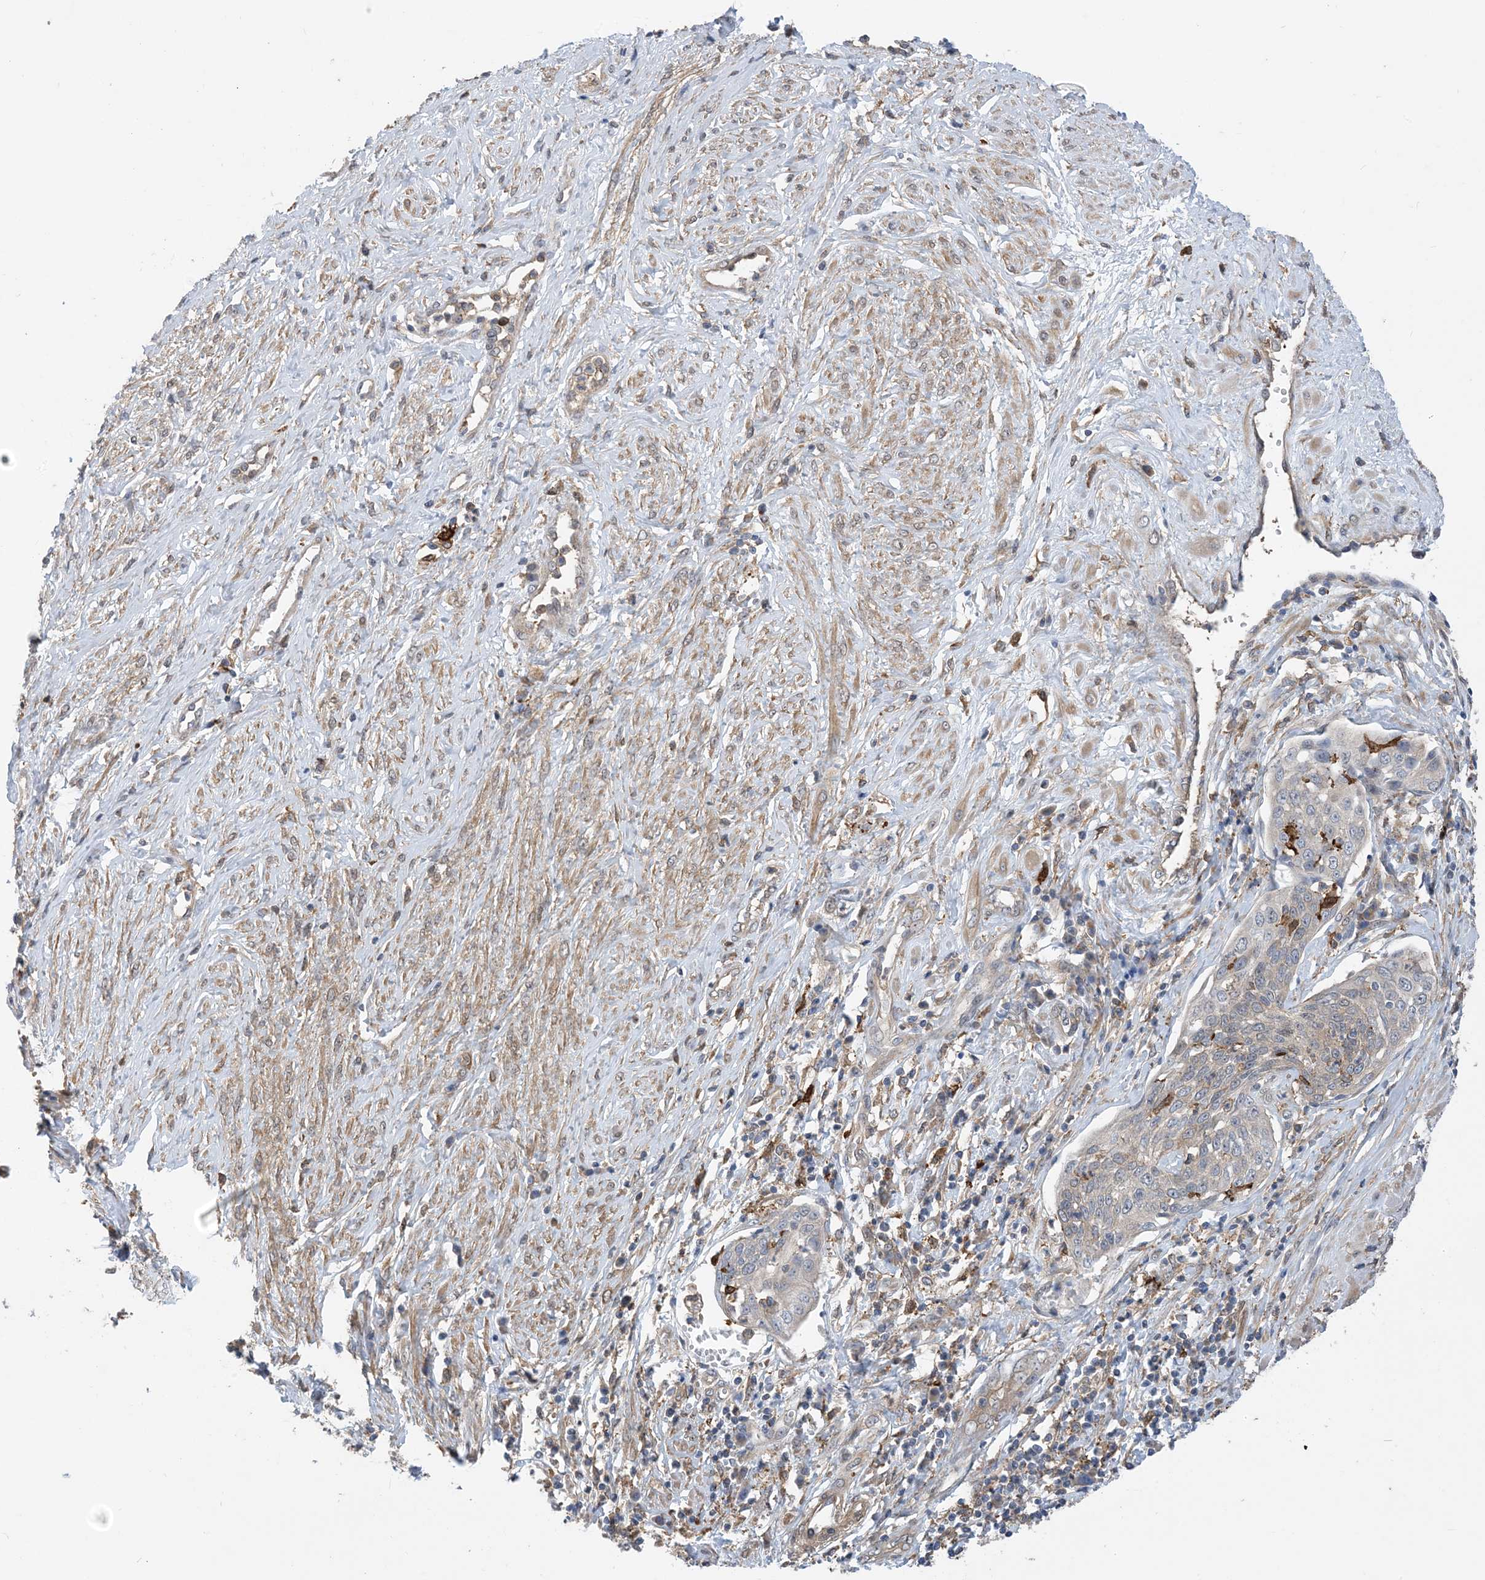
{"staining": {"intensity": "negative", "quantity": "none", "location": "none"}, "tissue": "cervical cancer", "cell_type": "Tumor cells", "image_type": "cancer", "snomed": [{"axis": "morphology", "description": "Squamous cell carcinoma, NOS"}, {"axis": "topography", "description": "Cervix"}], "caption": "DAB (3,3'-diaminobenzidine) immunohistochemical staining of human cervical cancer displays no significant expression in tumor cells.", "gene": "HS1BP3", "patient": {"sex": "female", "age": 34}}